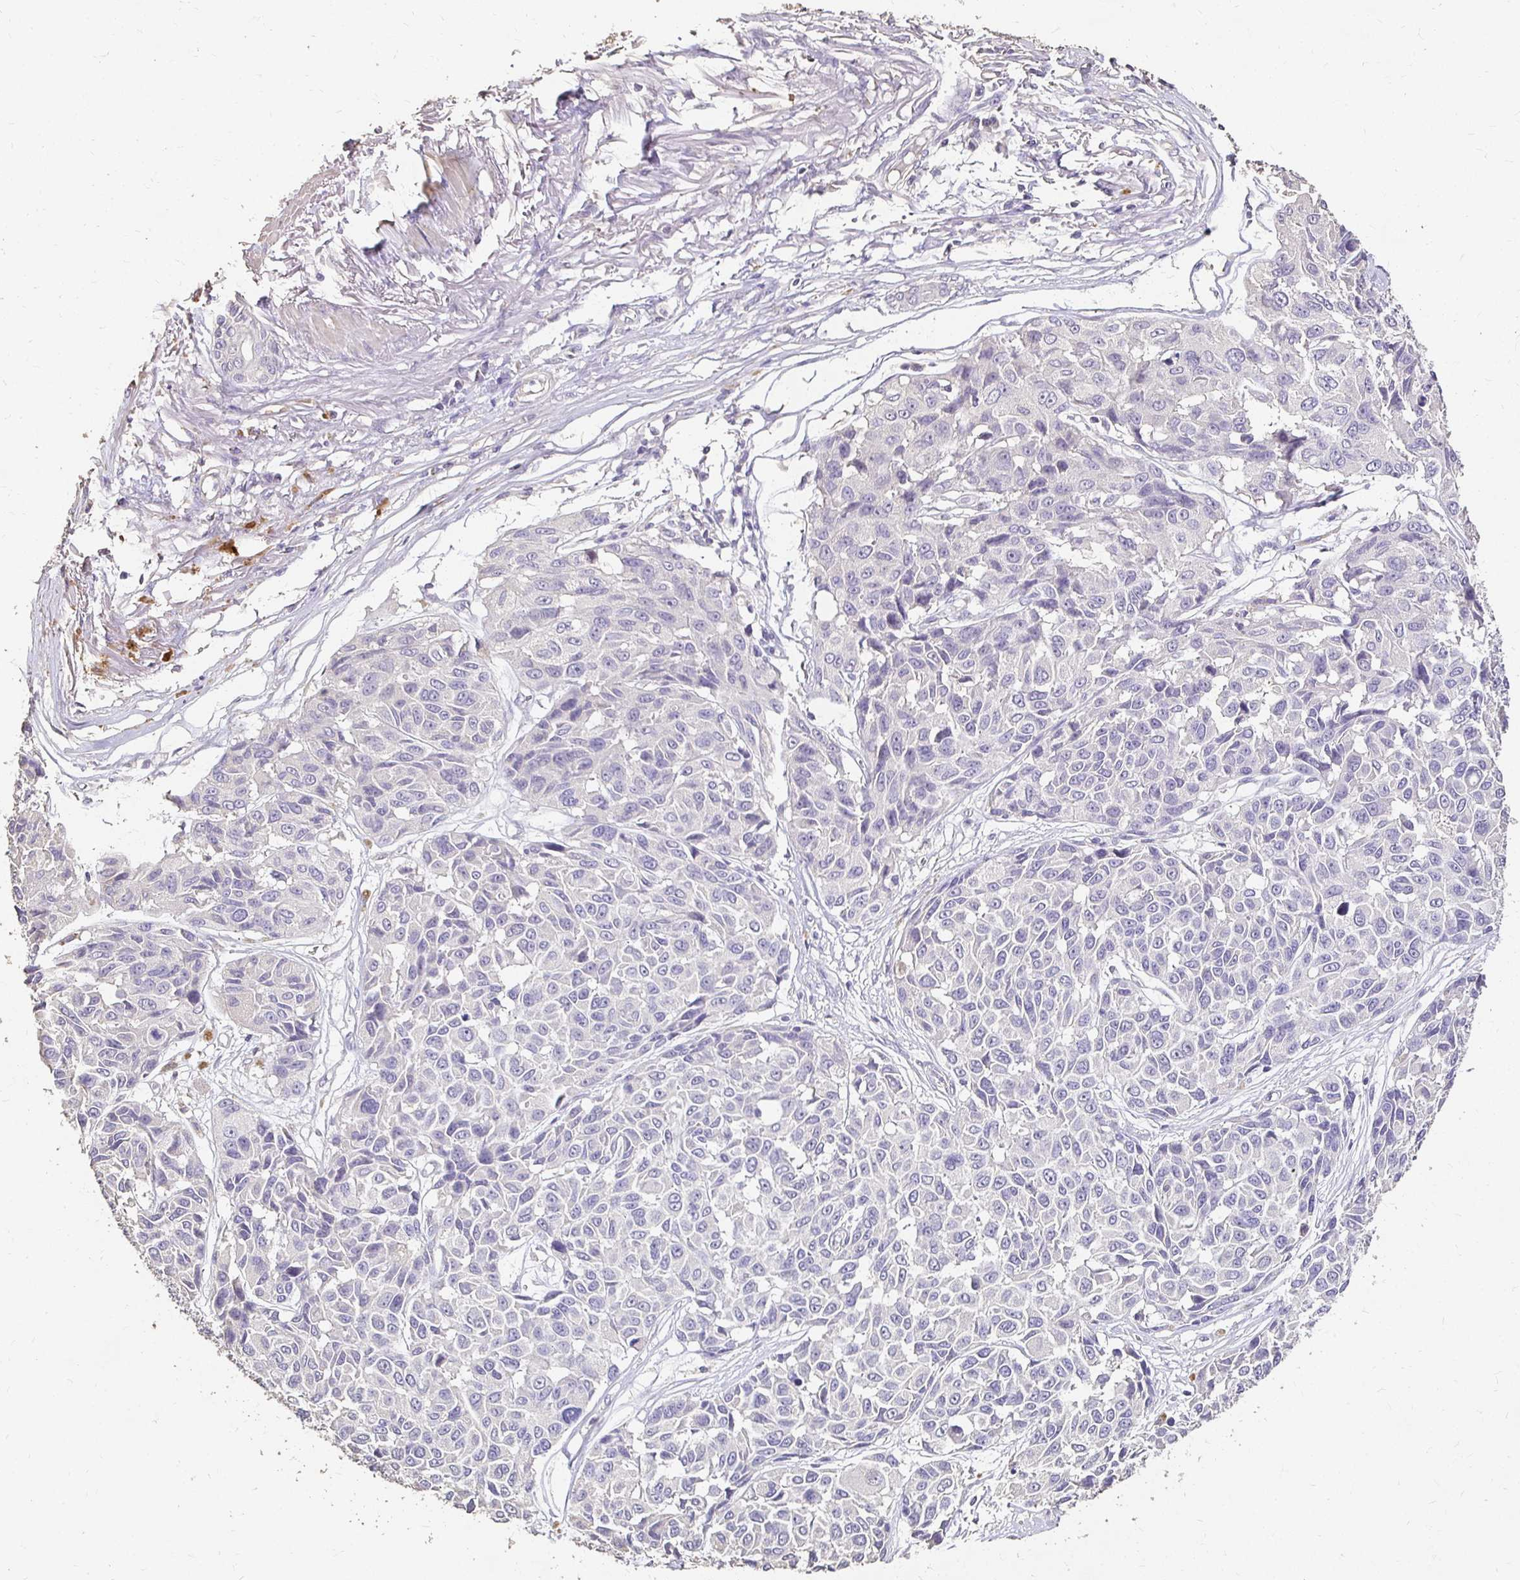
{"staining": {"intensity": "negative", "quantity": "none", "location": "none"}, "tissue": "melanoma", "cell_type": "Tumor cells", "image_type": "cancer", "snomed": [{"axis": "morphology", "description": "Malignant melanoma, NOS"}, {"axis": "topography", "description": "Skin"}], "caption": "A high-resolution image shows immunohistochemistry staining of melanoma, which shows no significant staining in tumor cells.", "gene": "UGT1A6", "patient": {"sex": "female", "age": 66}}